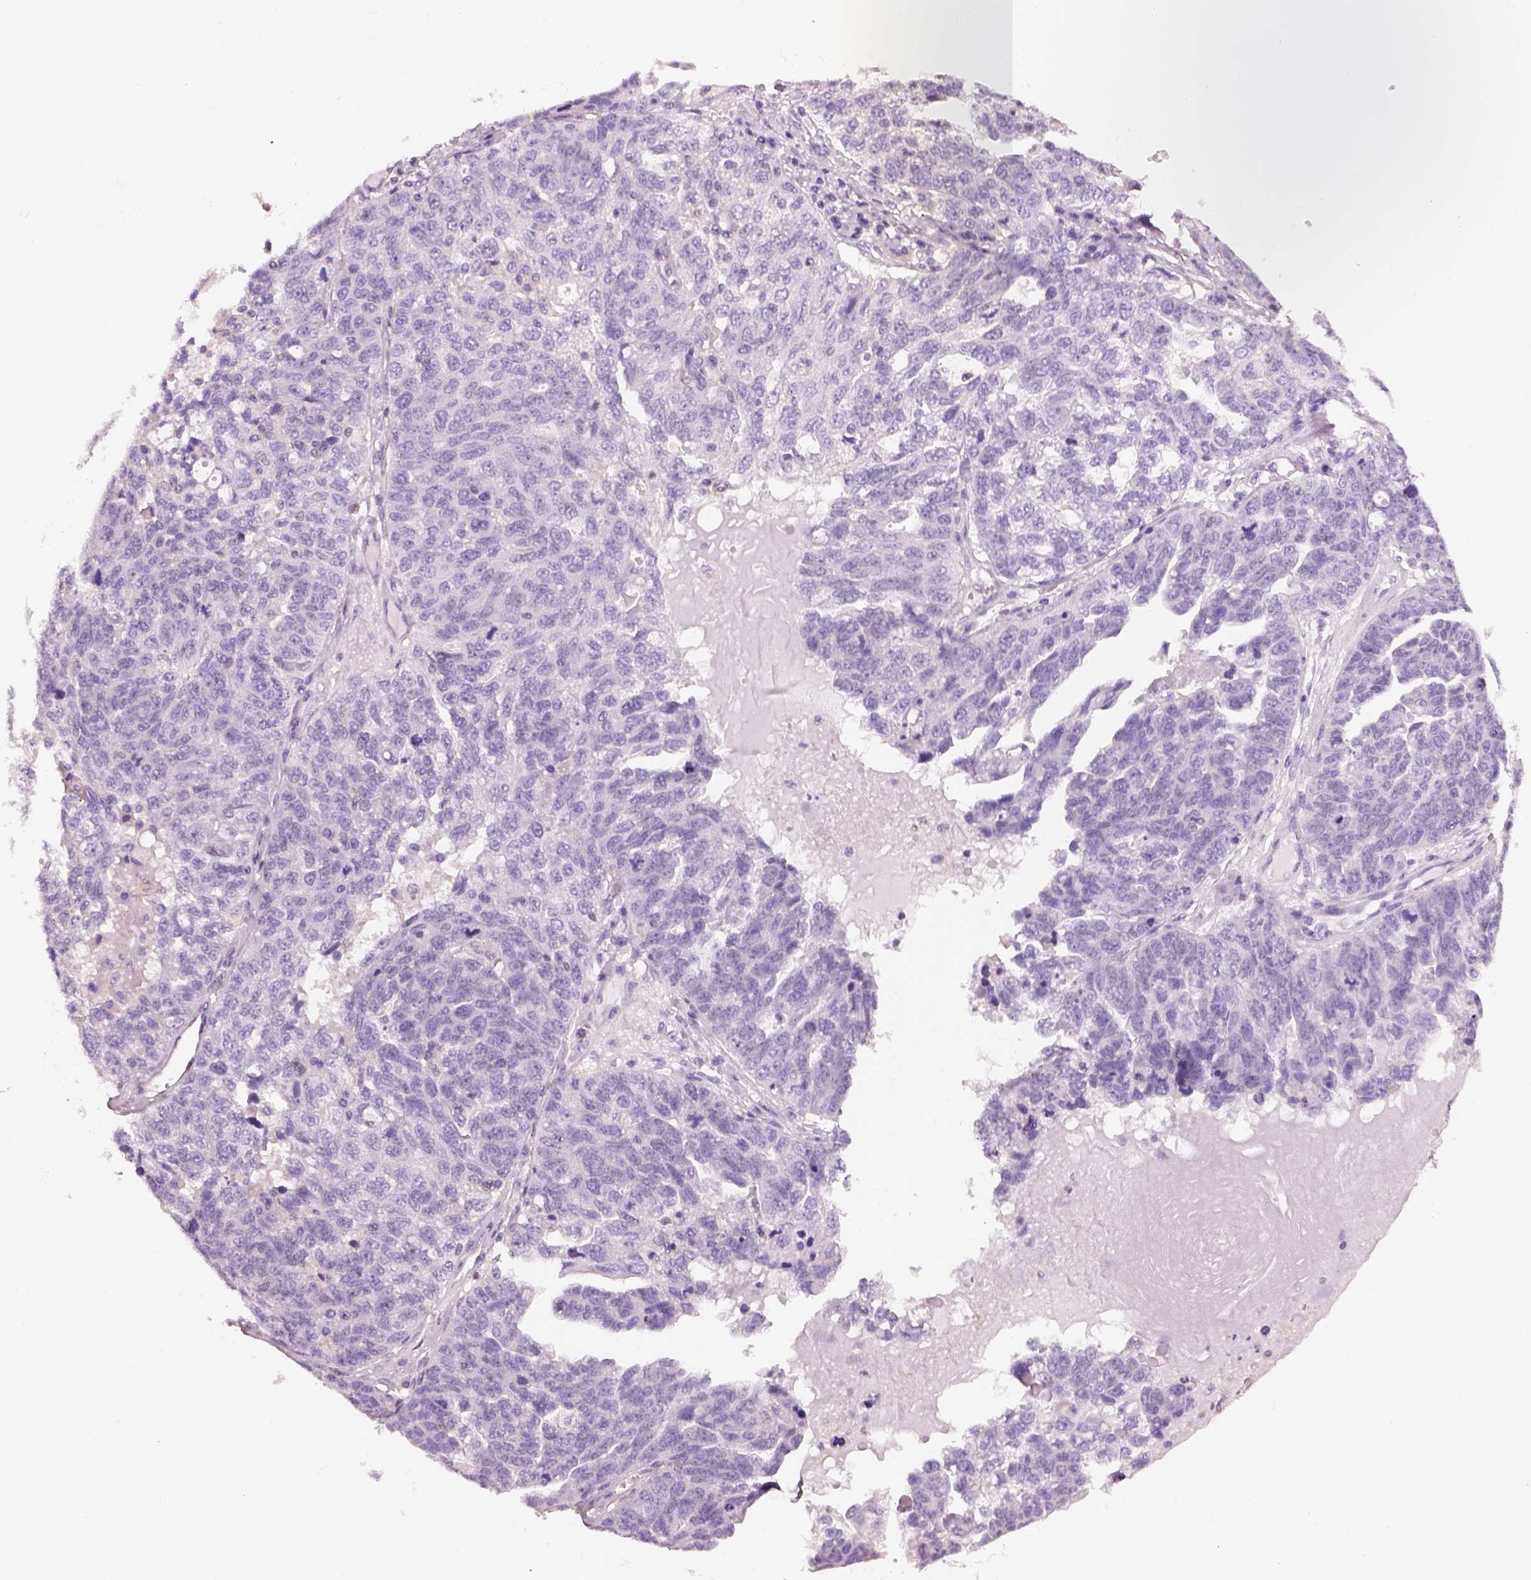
{"staining": {"intensity": "negative", "quantity": "none", "location": "none"}, "tissue": "ovarian cancer", "cell_type": "Tumor cells", "image_type": "cancer", "snomed": [{"axis": "morphology", "description": "Cystadenocarcinoma, serous, NOS"}, {"axis": "topography", "description": "Ovary"}], "caption": "Immunohistochemistry micrograph of ovarian cancer stained for a protein (brown), which reveals no staining in tumor cells. (Brightfield microscopy of DAB (3,3'-diaminobenzidine) immunohistochemistry (IHC) at high magnification).", "gene": "OTUD6A", "patient": {"sex": "female", "age": 71}}